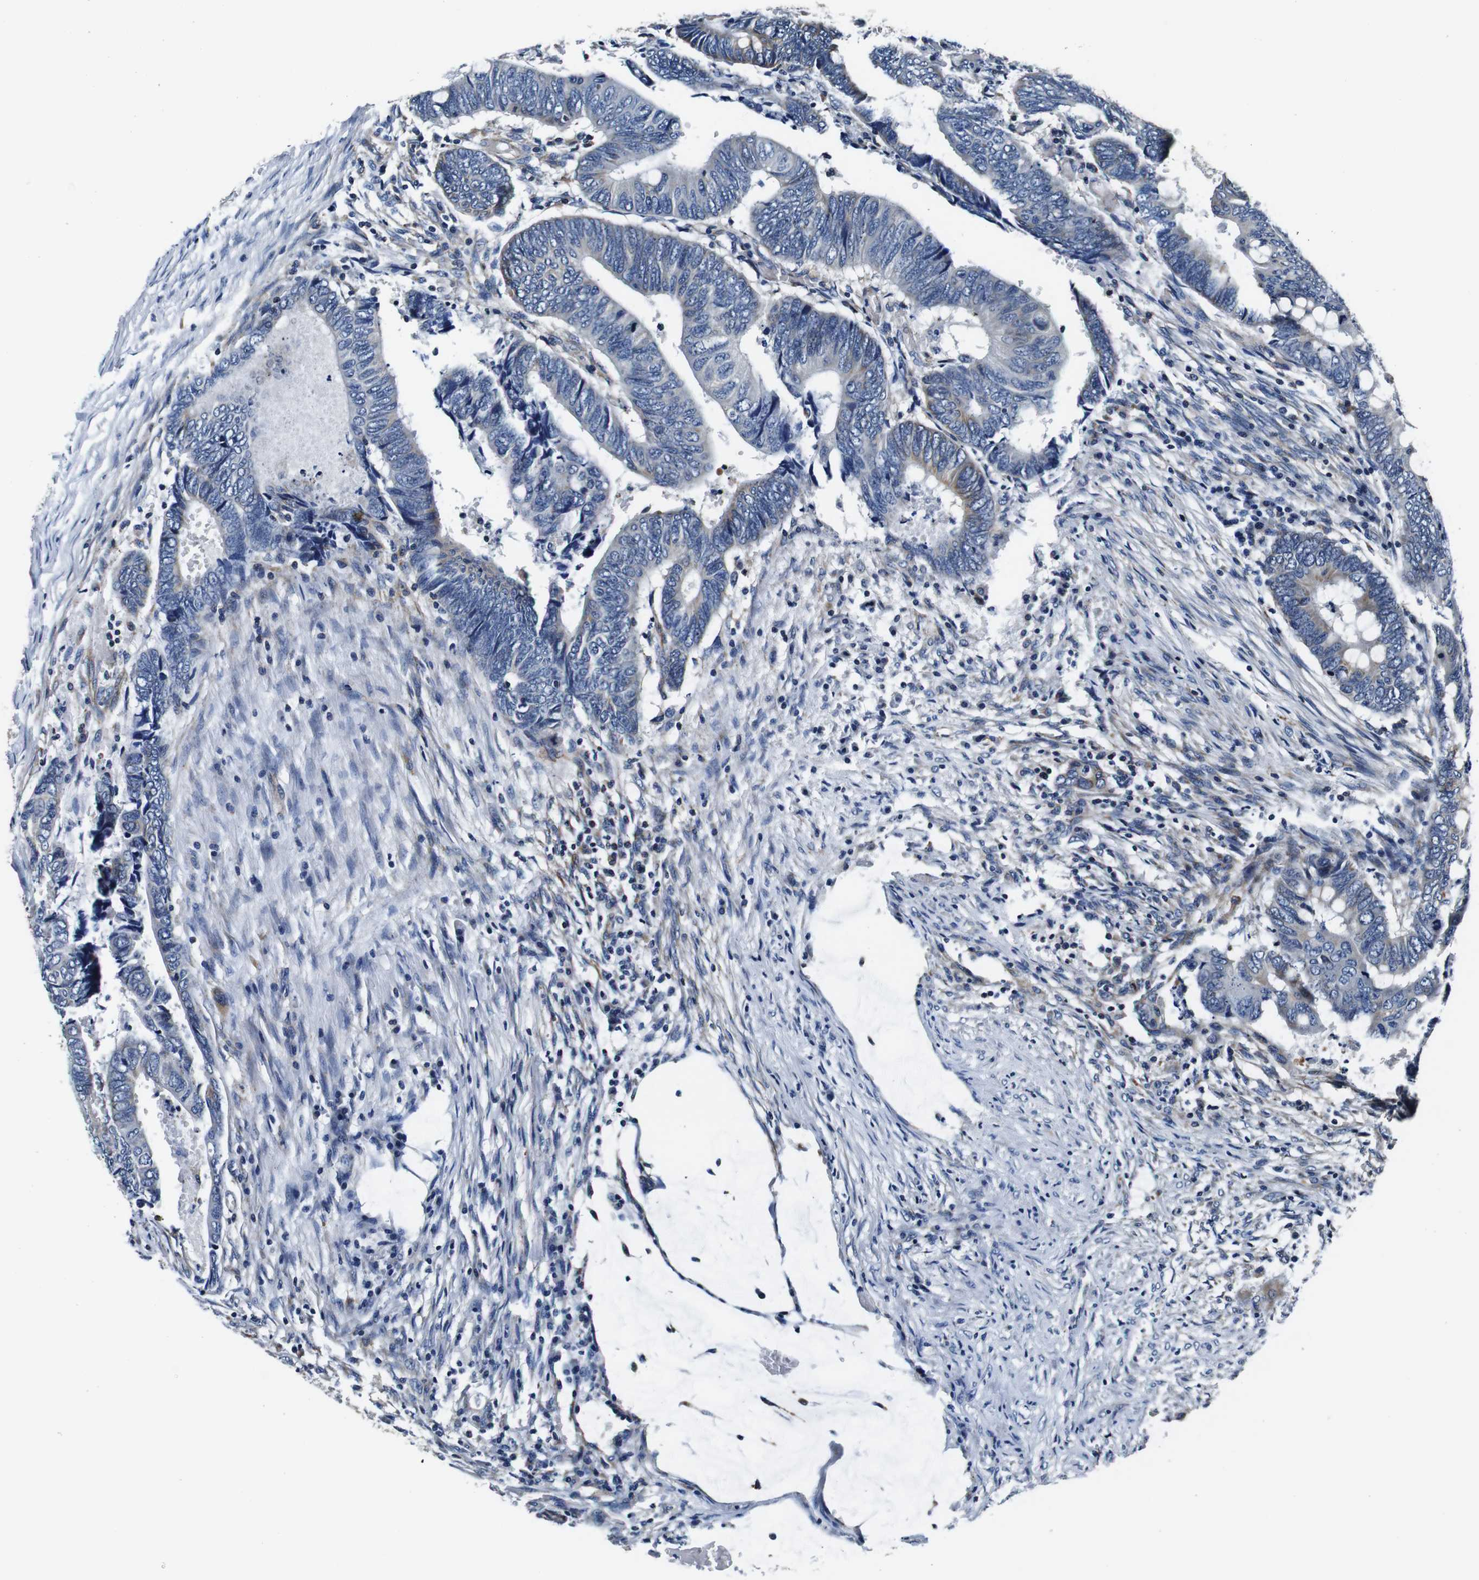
{"staining": {"intensity": "weak", "quantity": "<25%", "location": "cytoplasmic/membranous"}, "tissue": "colorectal cancer", "cell_type": "Tumor cells", "image_type": "cancer", "snomed": [{"axis": "morphology", "description": "Normal tissue, NOS"}, {"axis": "morphology", "description": "Adenocarcinoma, NOS"}, {"axis": "topography", "description": "Rectum"}, {"axis": "topography", "description": "Peripheral nerve tissue"}], "caption": "IHC histopathology image of human colorectal adenocarcinoma stained for a protein (brown), which demonstrates no expression in tumor cells.", "gene": "HK1", "patient": {"sex": "male", "age": 92}}